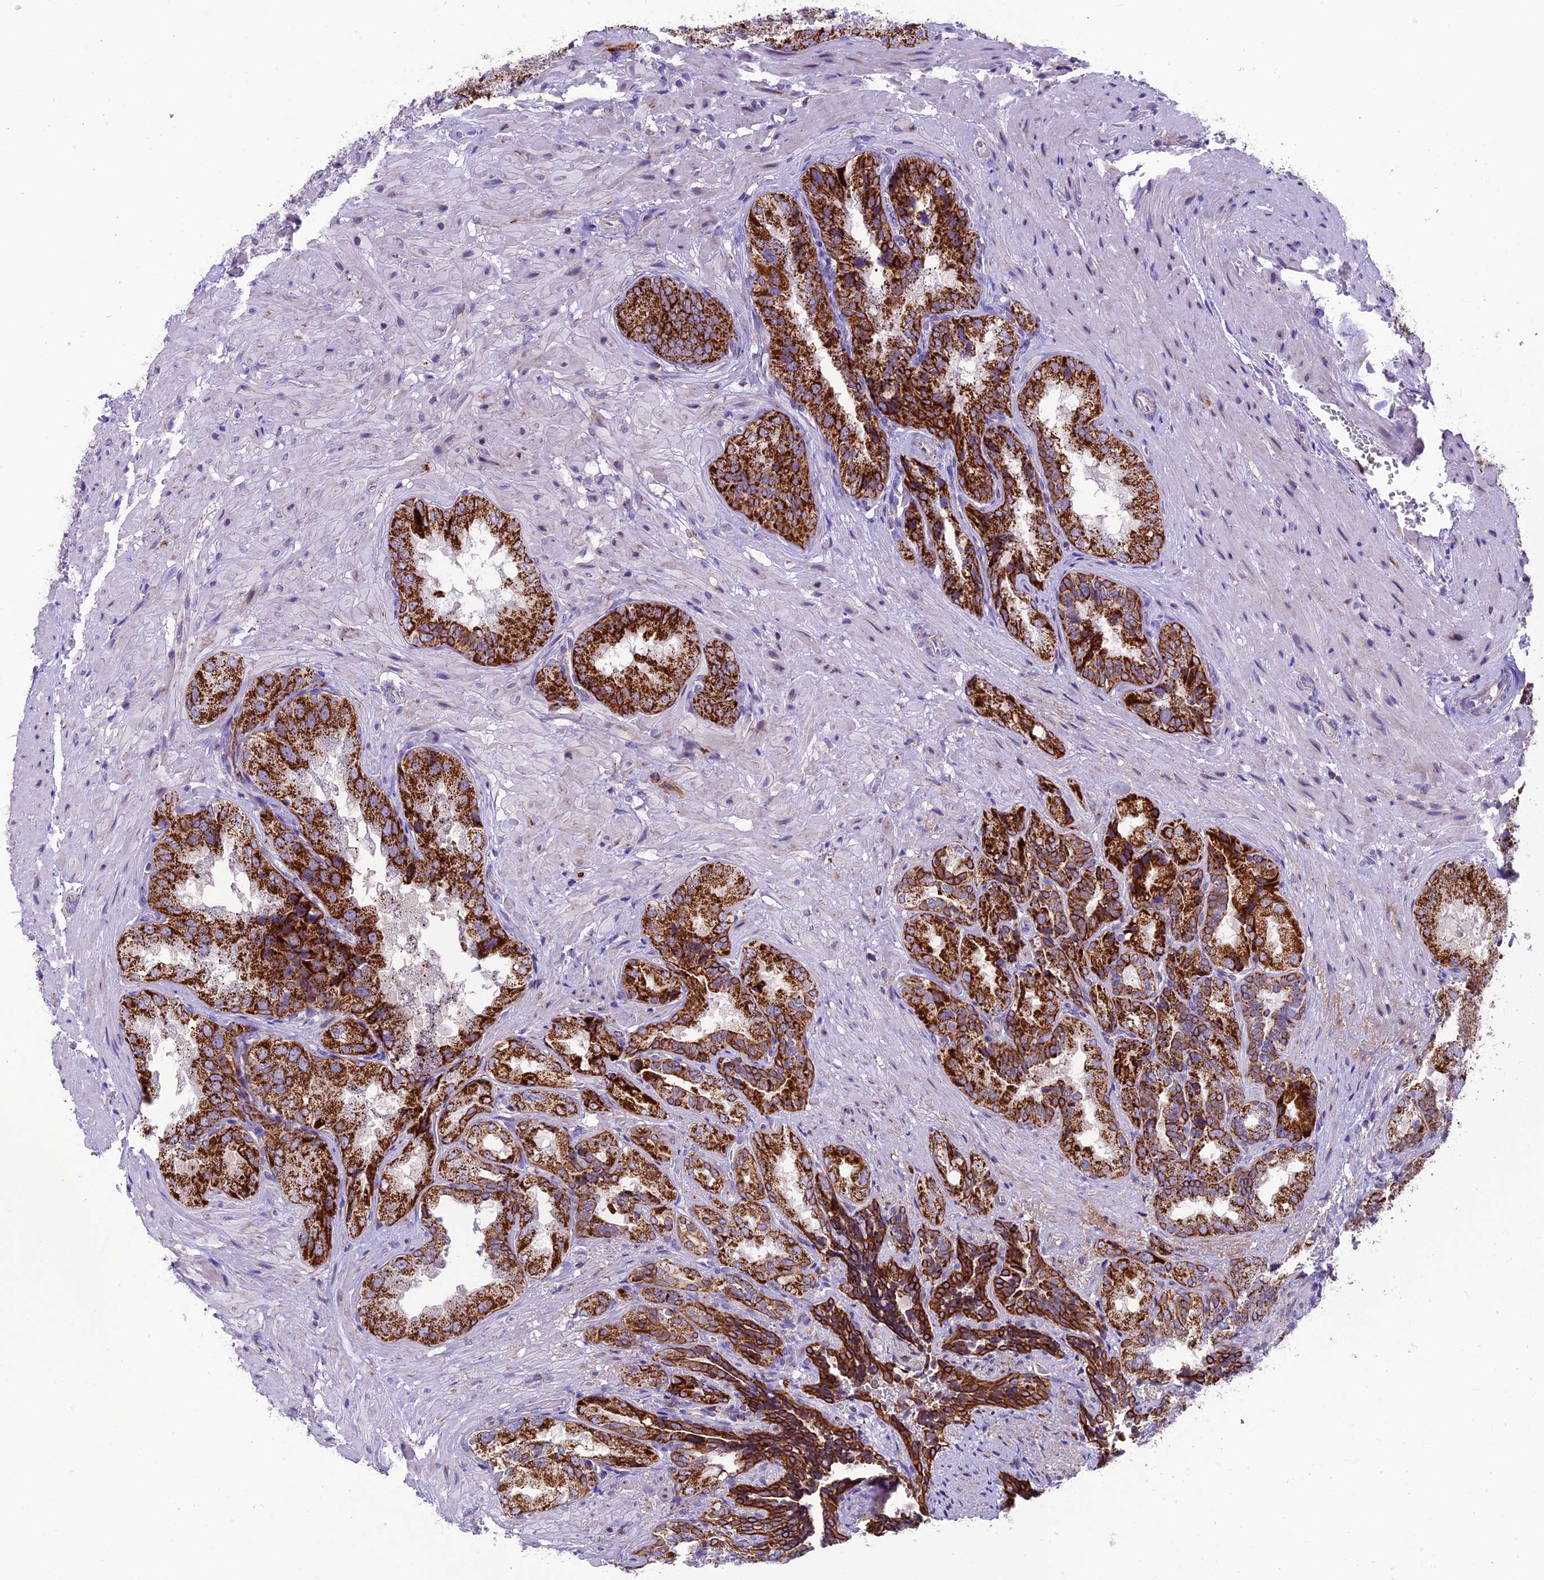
{"staining": {"intensity": "strong", "quantity": ">75%", "location": "cytoplasmic/membranous"}, "tissue": "seminal vesicle", "cell_type": "Glandular cells", "image_type": "normal", "snomed": [{"axis": "morphology", "description": "Normal tissue, NOS"}, {"axis": "topography", "description": "Seminal veicle"}, {"axis": "topography", "description": "Peripheral nerve tissue"}], "caption": "Seminal vesicle was stained to show a protein in brown. There is high levels of strong cytoplasmic/membranous positivity in approximately >75% of glandular cells. Nuclei are stained in blue.", "gene": "MRPS34", "patient": {"sex": "male", "age": 63}}